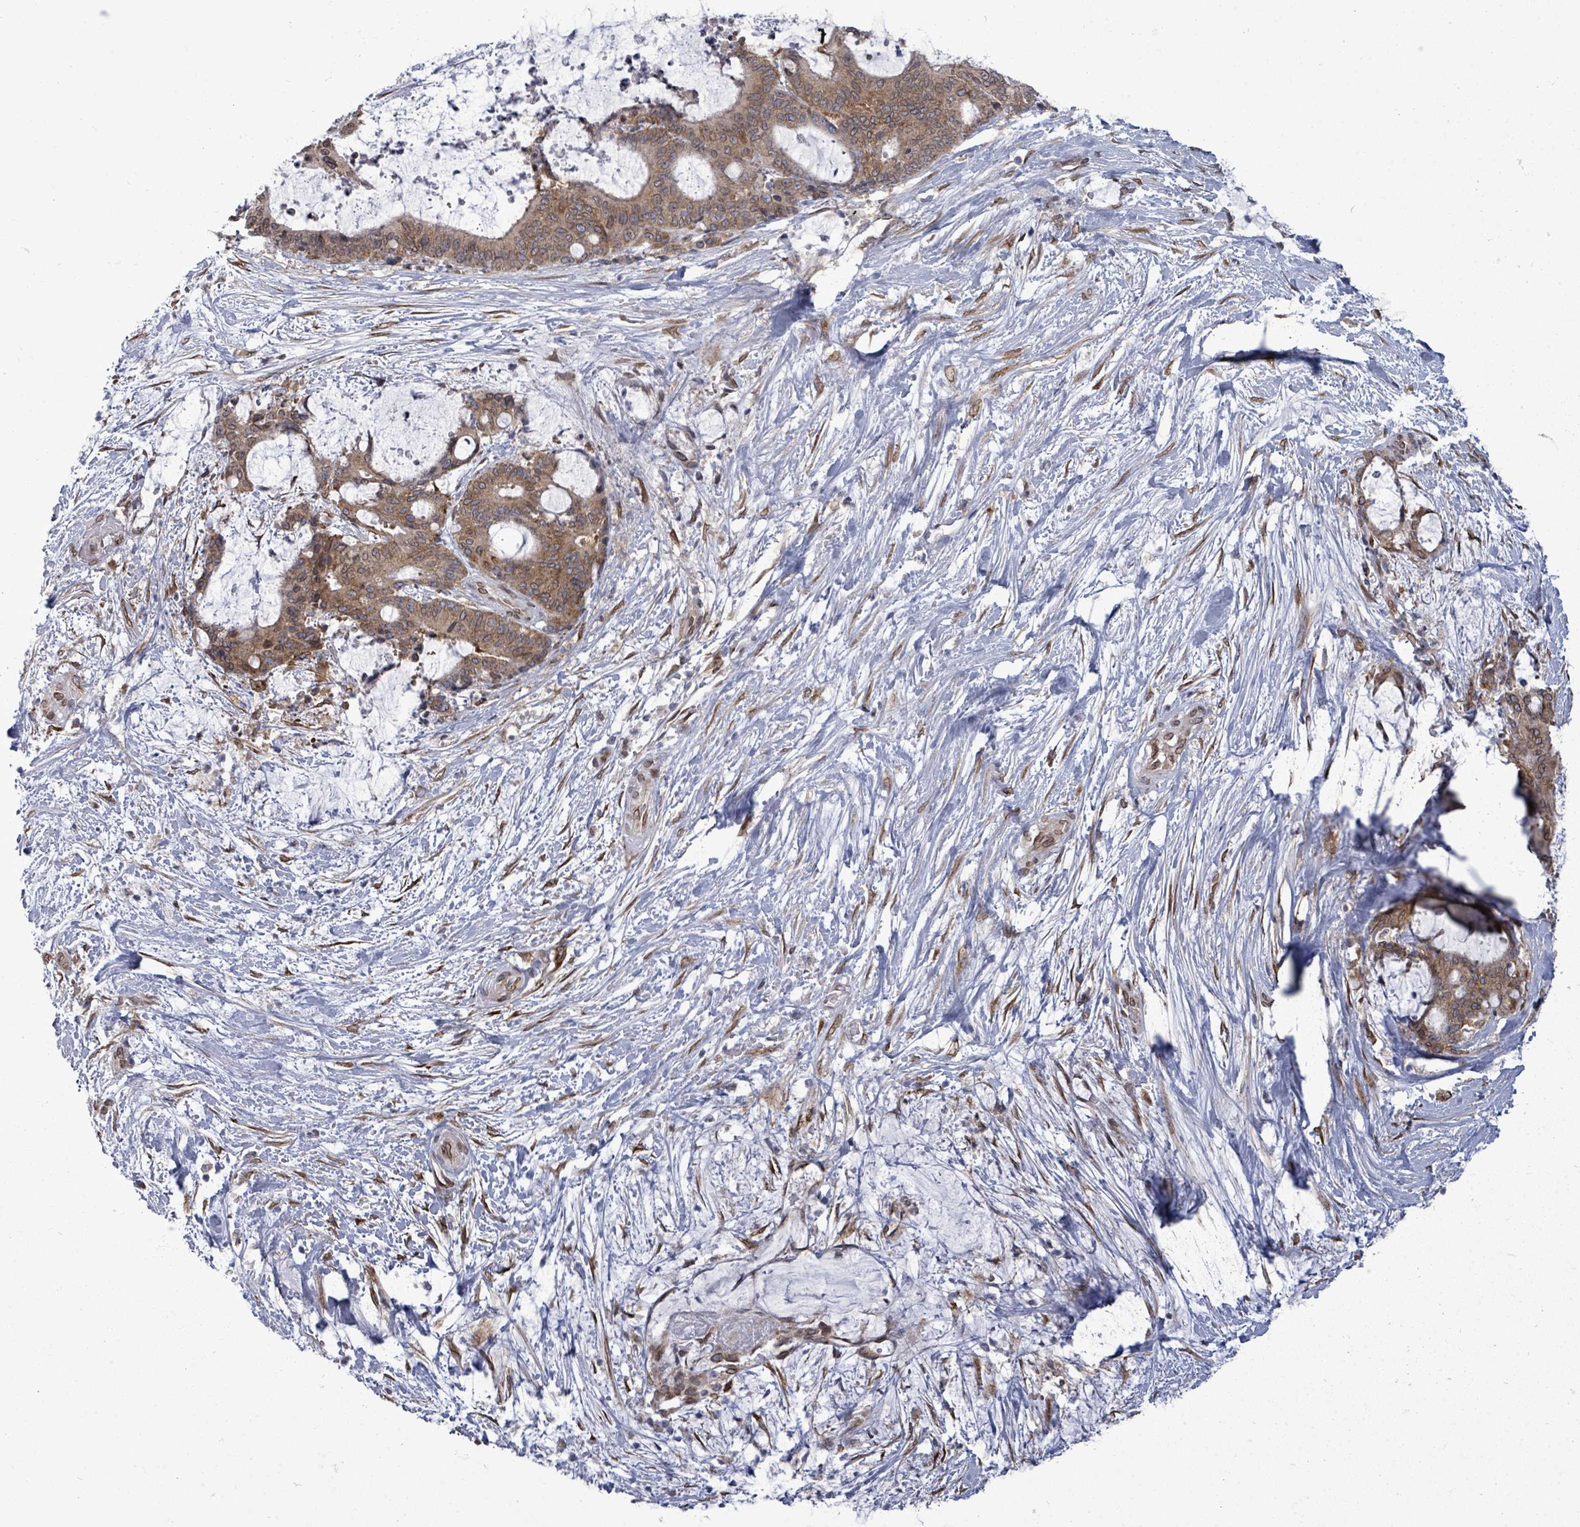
{"staining": {"intensity": "moderate", "quantity": ">75%", "location": "cytoplasmic/membranous,nuclear"}, "tissue": "liver cancer", "cell_type": "Tumor cells", "image_type": "cancer", "snomed": [{"axis": "morphology", "description": "Normal tissue, NOS"}, {"axis": "morphology", "description": "Cholangiocarcinoma"}, {"axis": "topography", "description": "Liver"}, {"axis": "topography", "description": "Peripheral nerve tissue"}], "caption": "Human liver cholangiocarcinoma stained for a protein (brown) shows moderate cytoplasmic/membranous and nuclear positive positivity in approximately >75% of tumor cells.", "gene": "ARFGAP1", "patient": {"sex": "female", "age": 73}}